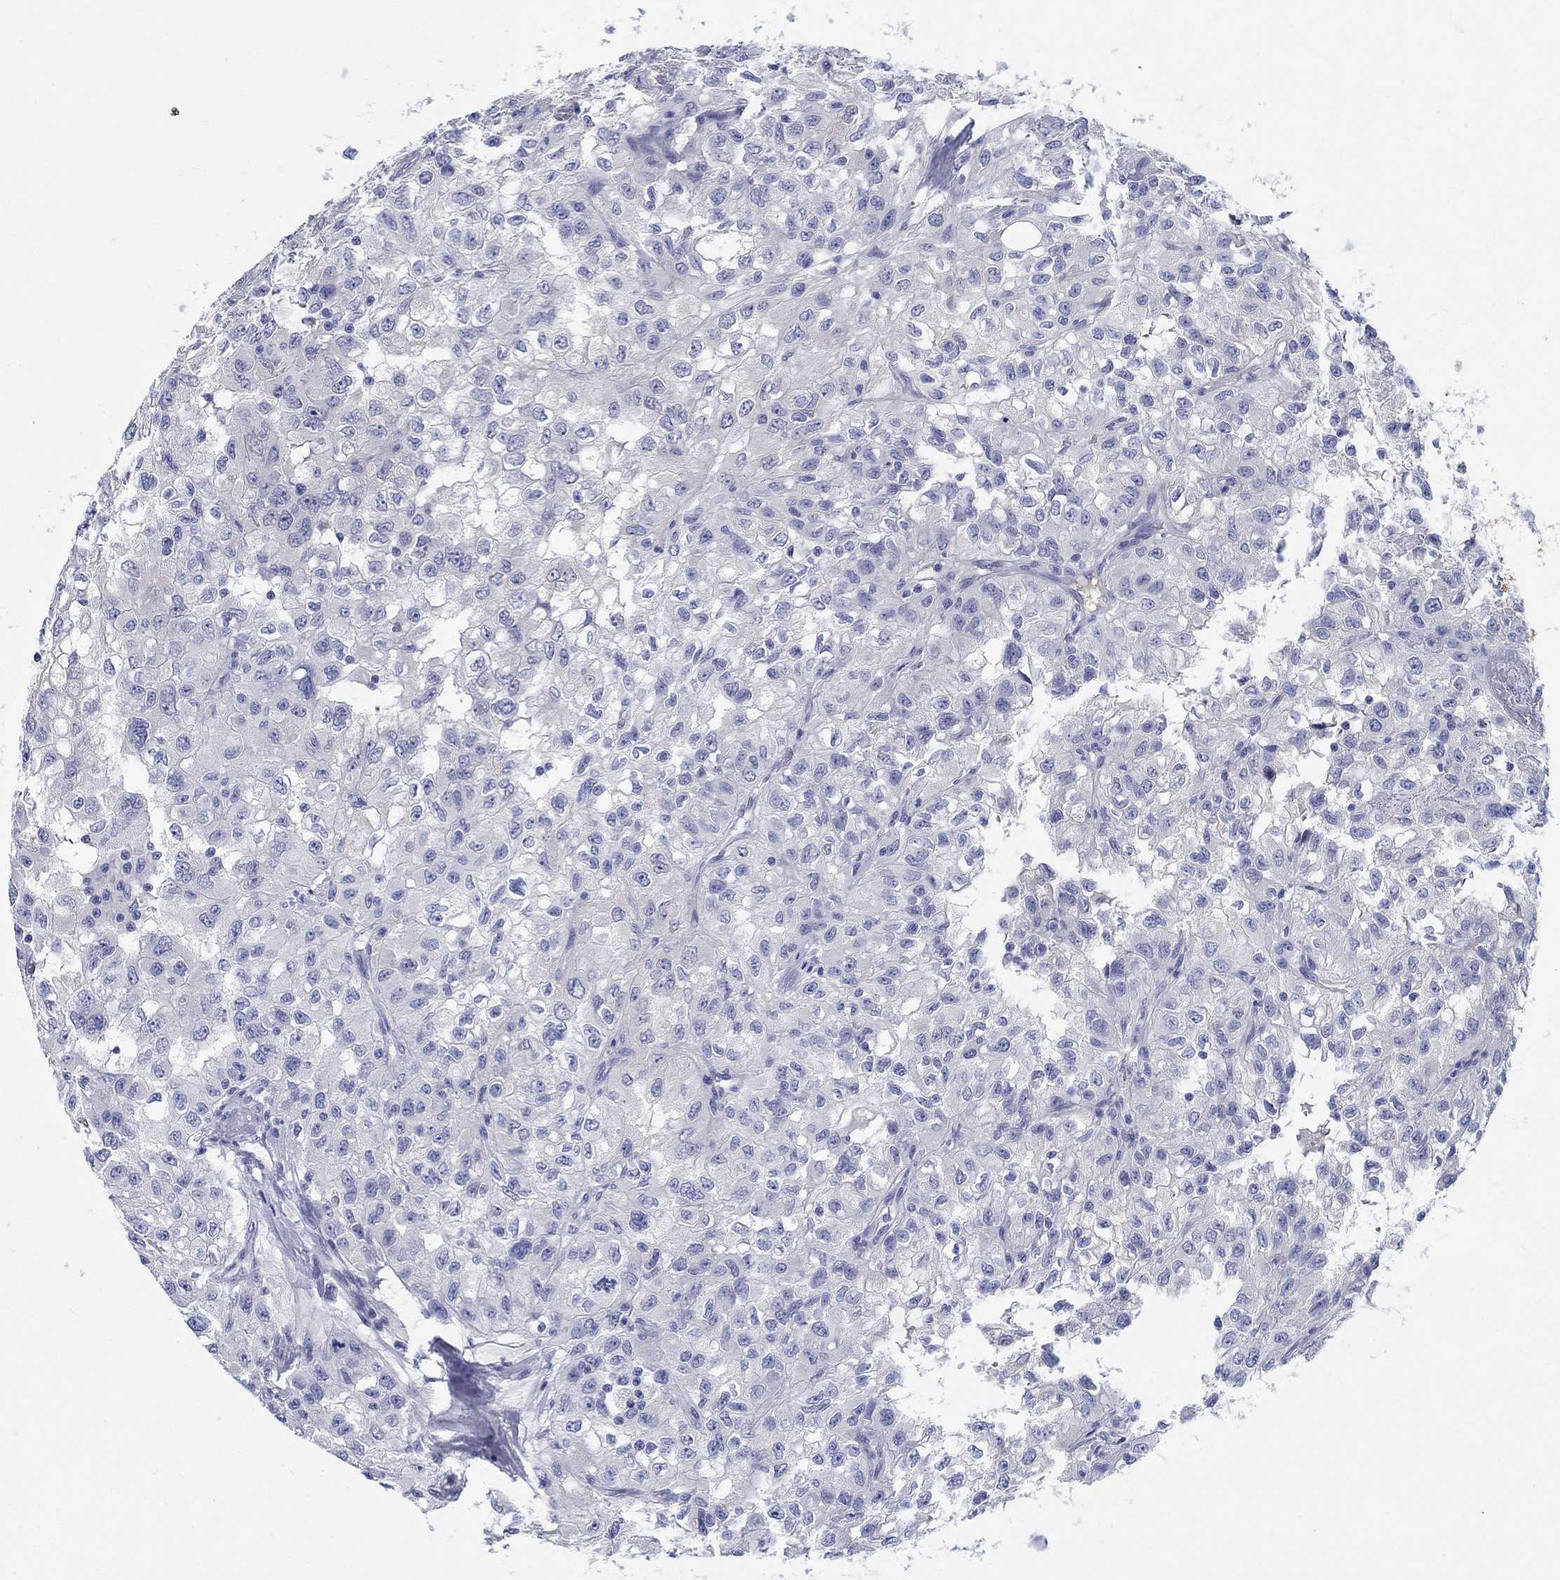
{"staining": {"intensity": "negative", "quantity": "none", "location": "none"}, "tissue": "renal cancer", "cell_type": "Tumor cells", "image_type": "cancer", "snomed": [{"axis": "morphology", "description": "Adenocarcinoma, NOS"}, {"axis": "topography", "description": "Kidney"}], "caption": "There is no significant staining in tumor cells of renal cancer.", "gene": "CRYGD", "patient": {"sex": "male", "age": 64}}